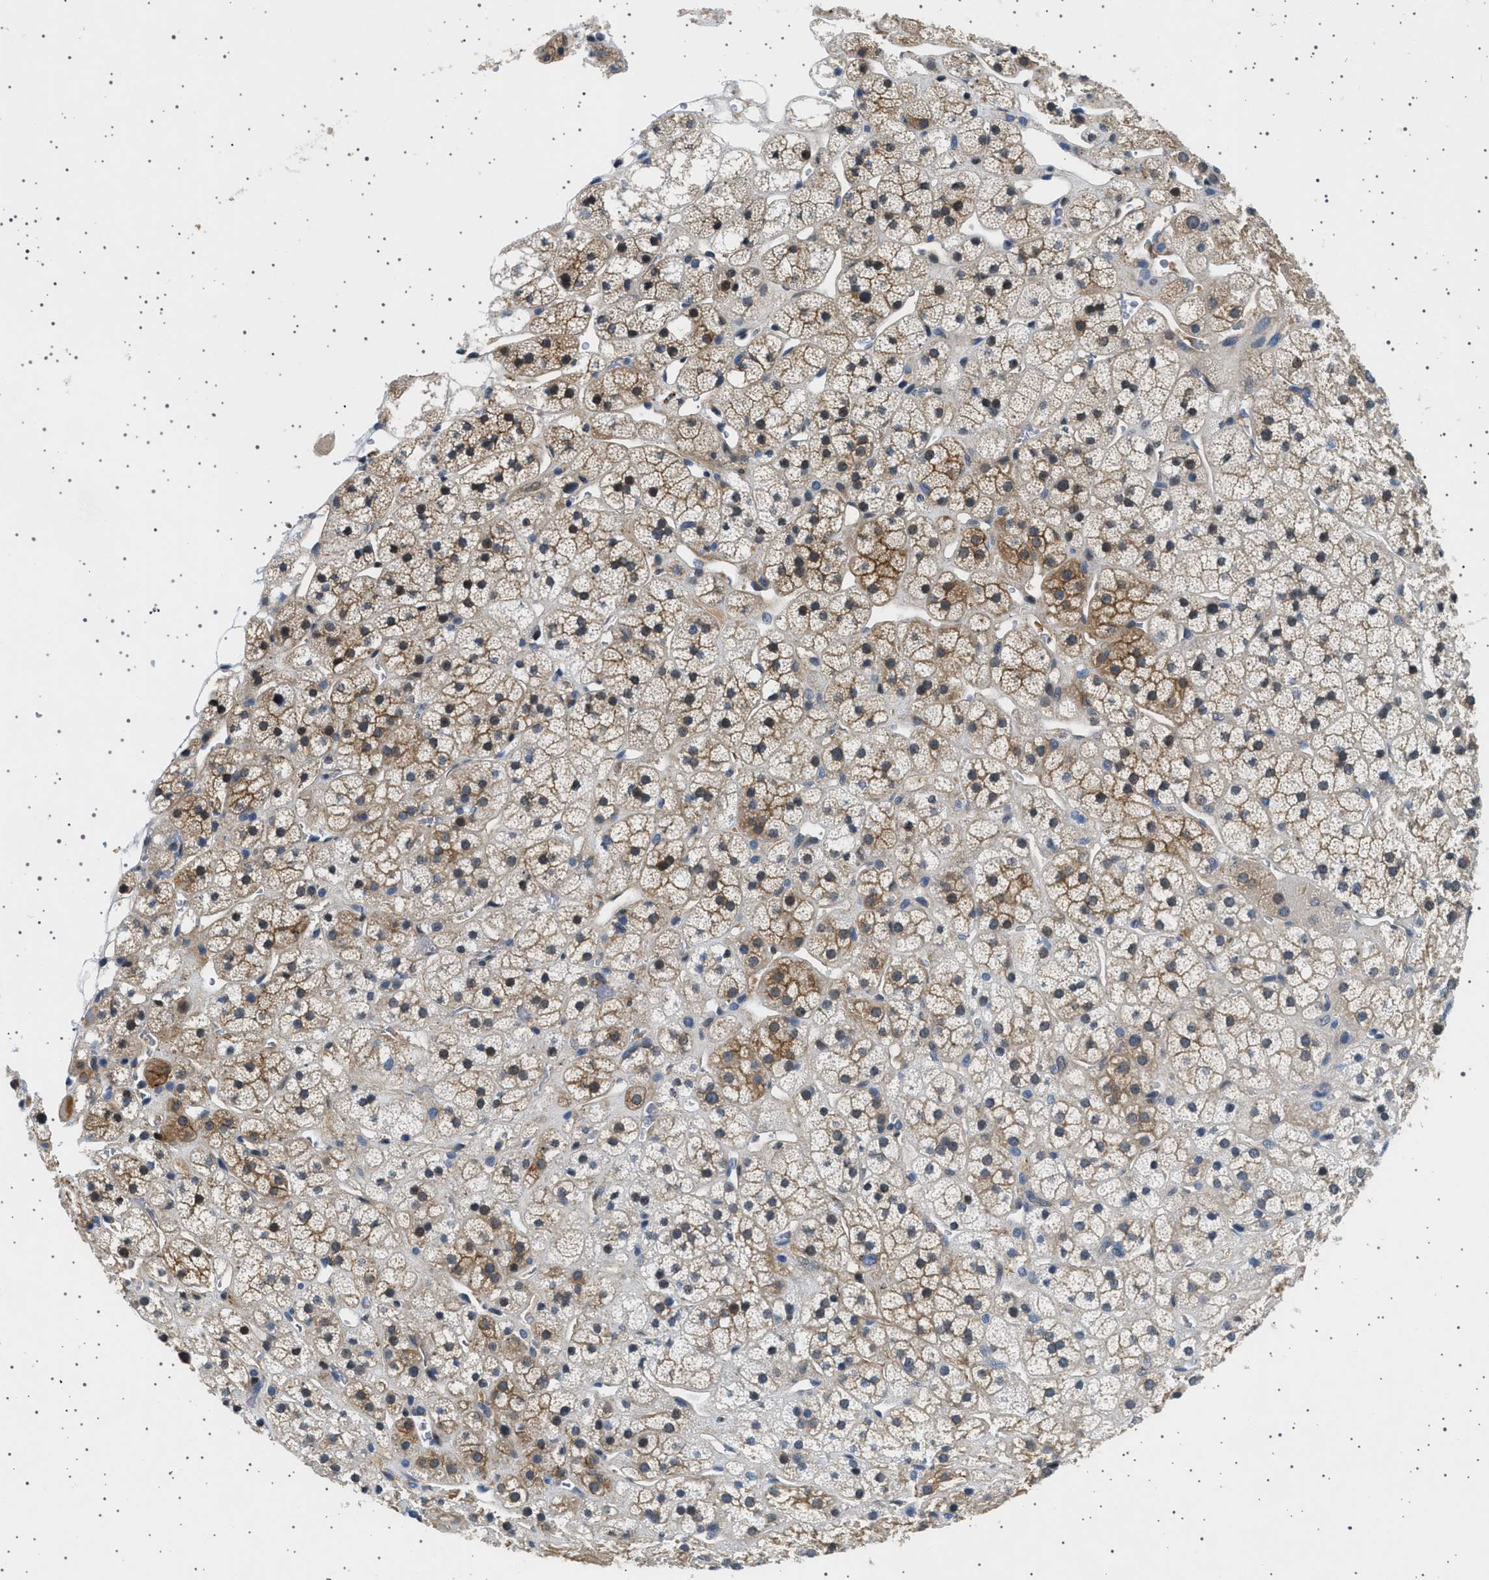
{"staining": {"intensity": "moderate", "quantity": ">75%", "location": "cytoplasmic/membranous,nuclear"}, "tissue": "adrenal gland", "cell_type": "Glandular cells", "image_type": "normal", "snomed": [{"axis": "morphology", "description": "Normal tissue, NOS"}, {"axis": "topography", "description": "Adrenal gland"}], "caption": "Protein expression analysis of unremarkable human adrenal gland reveals moderate cytoplasmic/membranous,nuclear staining in approximately >75% of glandular cells. The staining was performed using DAB, with brown indicating positive protein expression. Nuclei are stained blue with hematoxylin.", "gene": "PLPP6", "patient": {"sex": "male", "age": 56}}